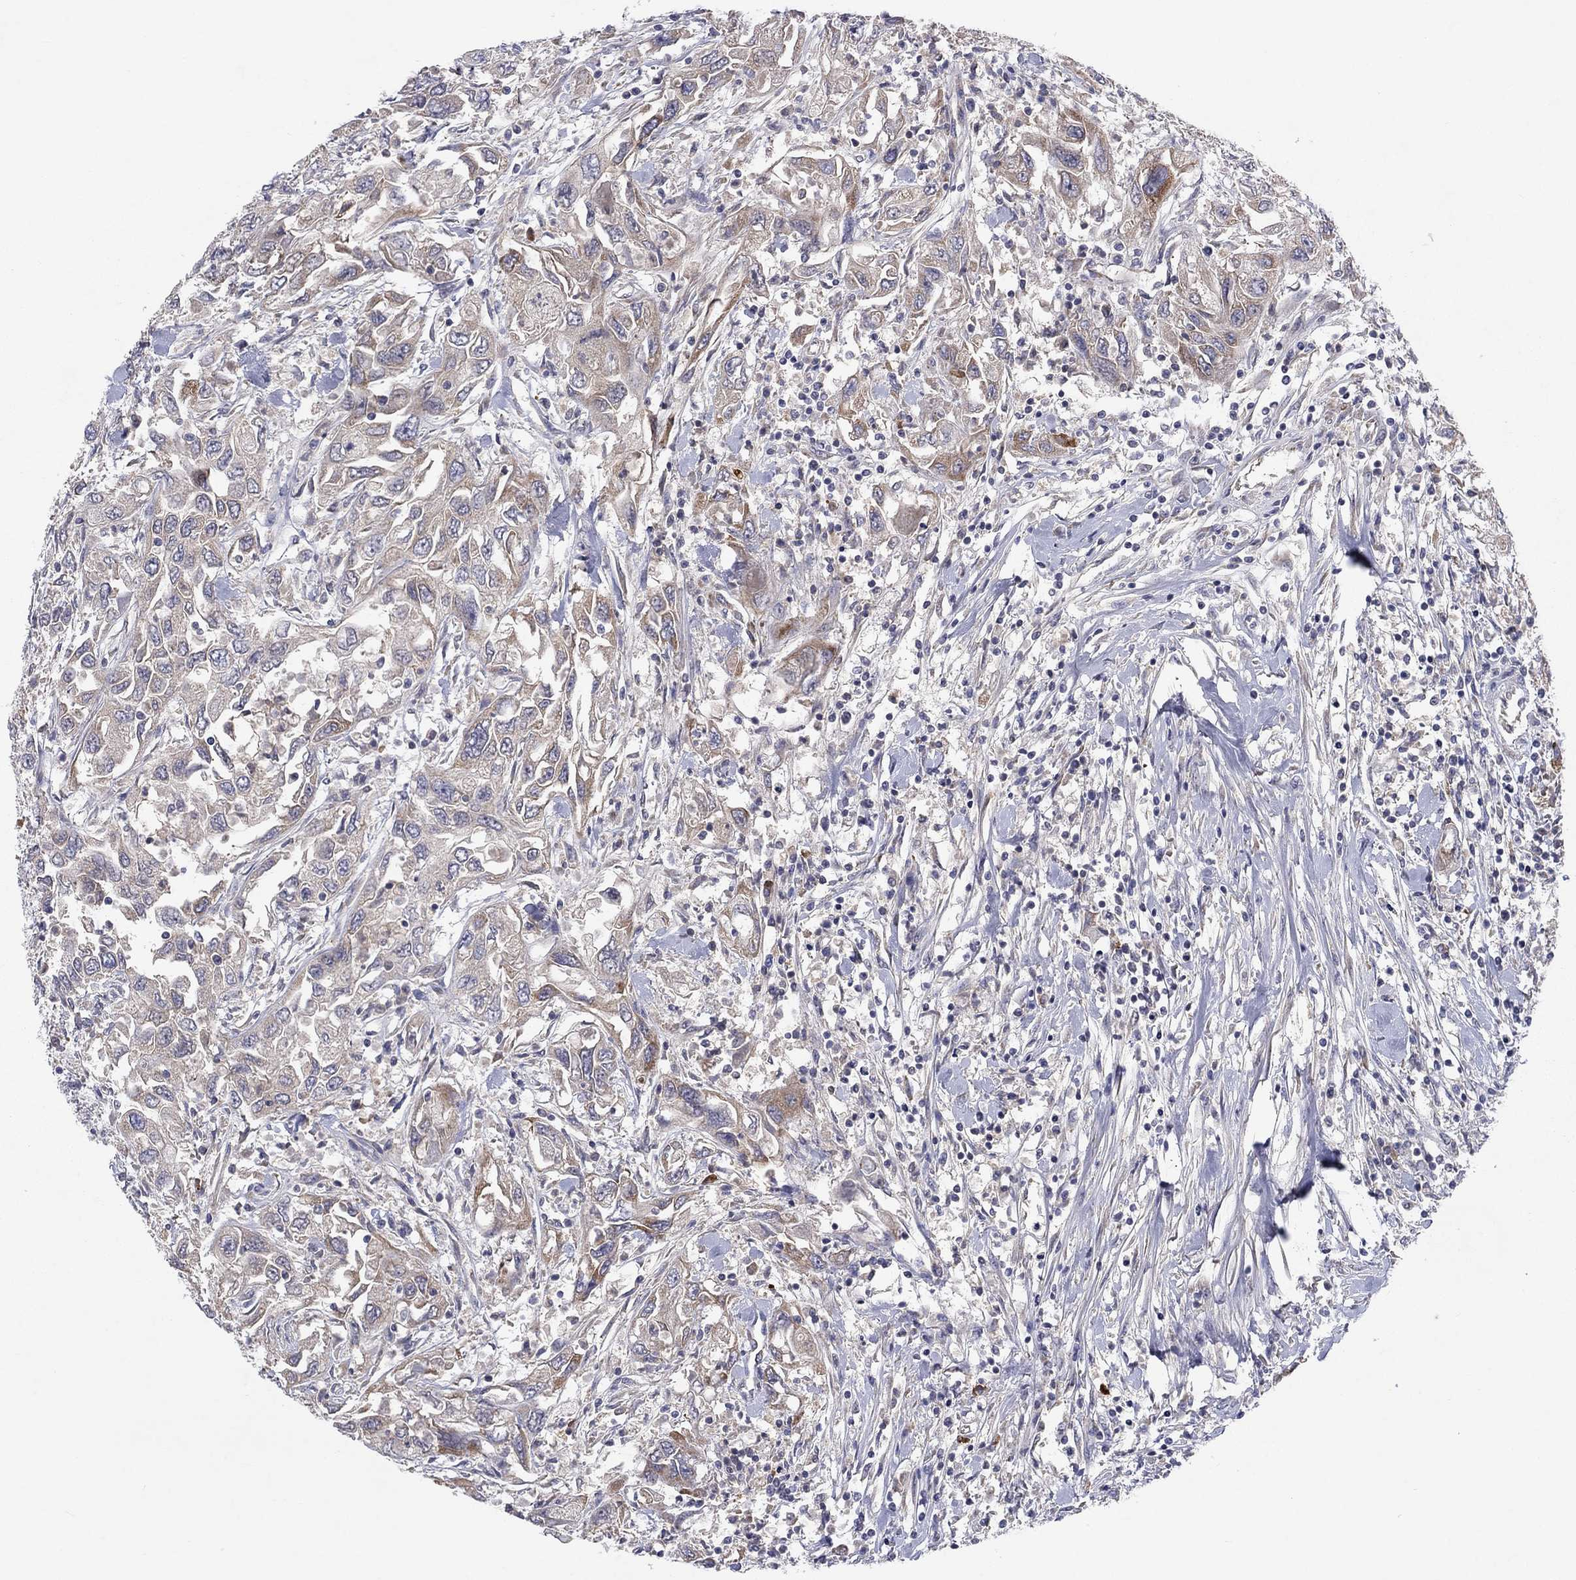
{"staining": {"intensity": "moderate", "quantity": "<25%", "location": "cytoplasmic/membranous"}, "tissue": "urothelial cancer", "cell_type": "Tumor cells", "image_type": "cancer", "snomed": [{"axis": "morphology", "description": "Urothelial carcinoma, High grade"}, {"axis": "topography", "description": "Urinary bladder"}], "caption": "High-power microscopy captured an IHC micrograph of high-grade urothelial carcinoma, revealing moderate cytoplasmic/membranous staining in about <25% of tumor cells. (IHC, brightfield microscopy, high magnification).", "gene": "CACNA1A", "patient": {"sex": "male", "age": 76}}